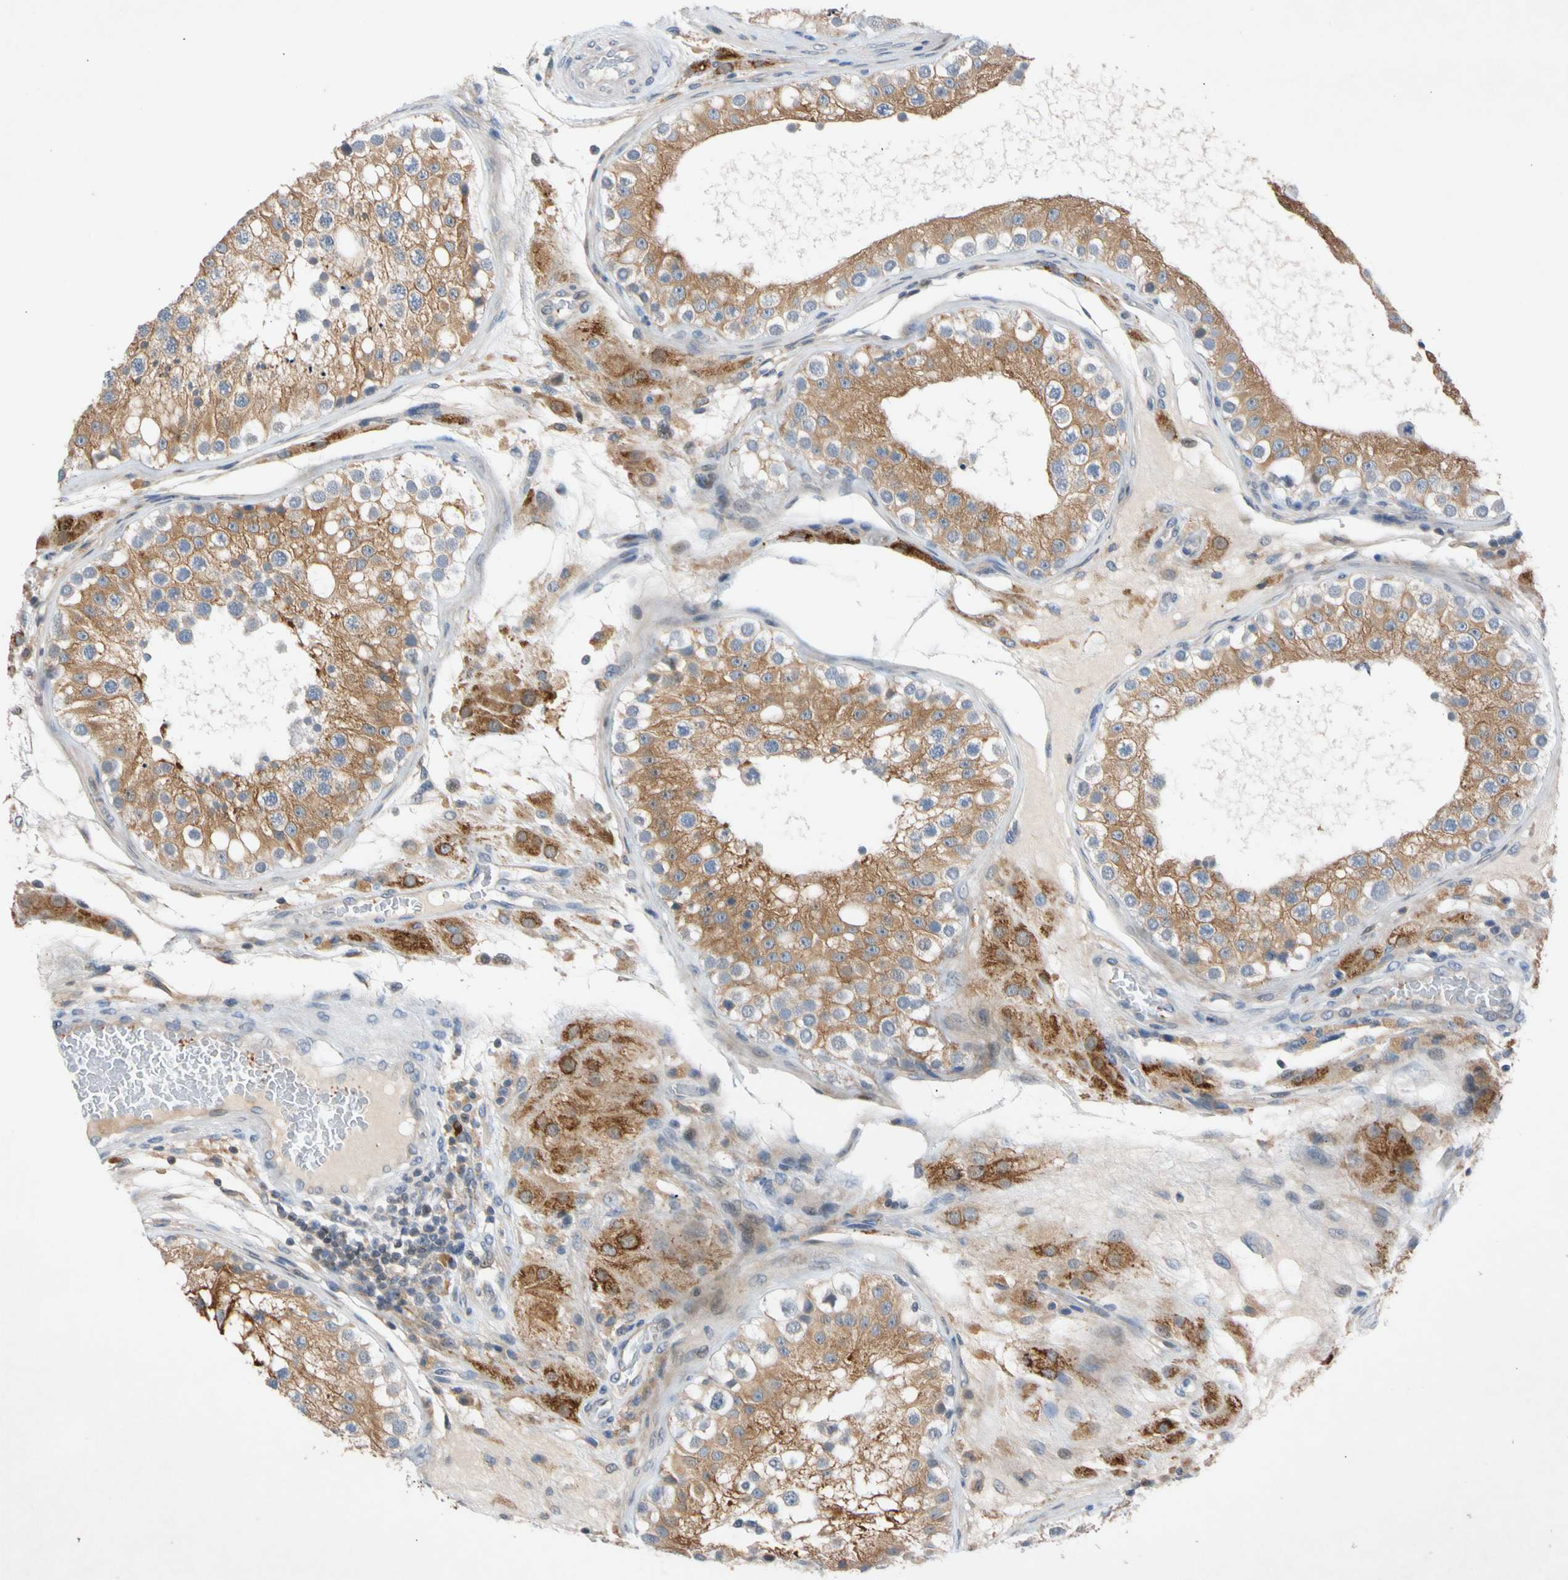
{"staining": {"intensity": "moderate", "quantity": ">75%", "location": "cytoplasmic/membranous"}, "tissue": "testis", "cell_type": "Cells in seminiferous ducts", "image_type": "normal", "snomed": [{"axis": "morphology", "description": "Normal tissue, NOS"}, {"axis": "topography", "description": "Testis"}], "caption": "Moderate cytoplasmic/membranous protein expression is identified in about >75% of cells in seminiferous ducts in testis.", "gene": "CNST", "patient": {"sex": "male", "age": 26}}